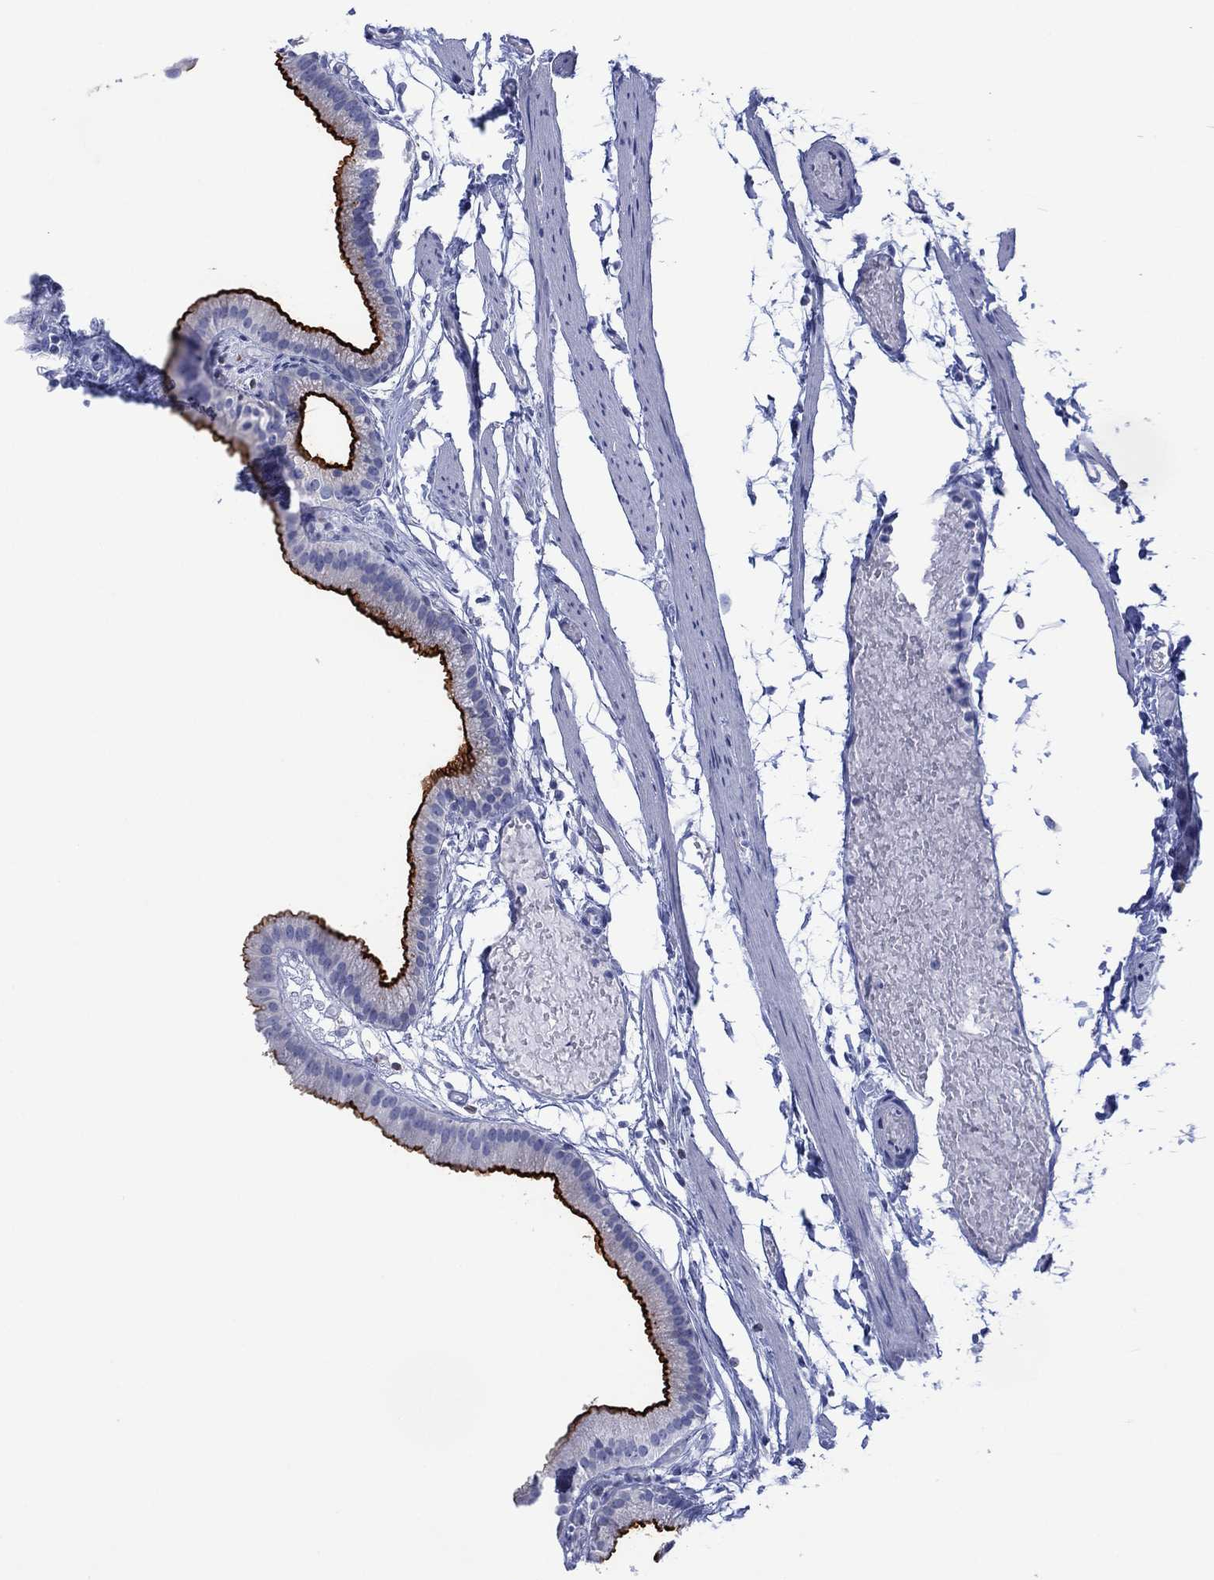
{"staining": {"intensity": "strong", "quantity": "25%-75%", "location": "cytoplasmic/membranous"}, "tissue": "gallbladder", "cell_type": "Glandular cells", "image_type": "normal", "snomed": [{"axis": "morphology", "description": "Normal tissue, NOS"}, {"axis": "topography", "description": "Gallbladder"}], "caption": "Immunohistochemical staining of unremarkable human gallbladder demonstrates strong cytoplasmic/membranous protein staining in approximately 25%-75% of glandular cells. The staining is performed using DAB (3,3'-diaminobenzidine) brown chromogen to label protein expression. The nuclei are counter-stained blue using hematoxylin.", "gene": "DPP4", "patient": {"sex": "female", "age": 45}}